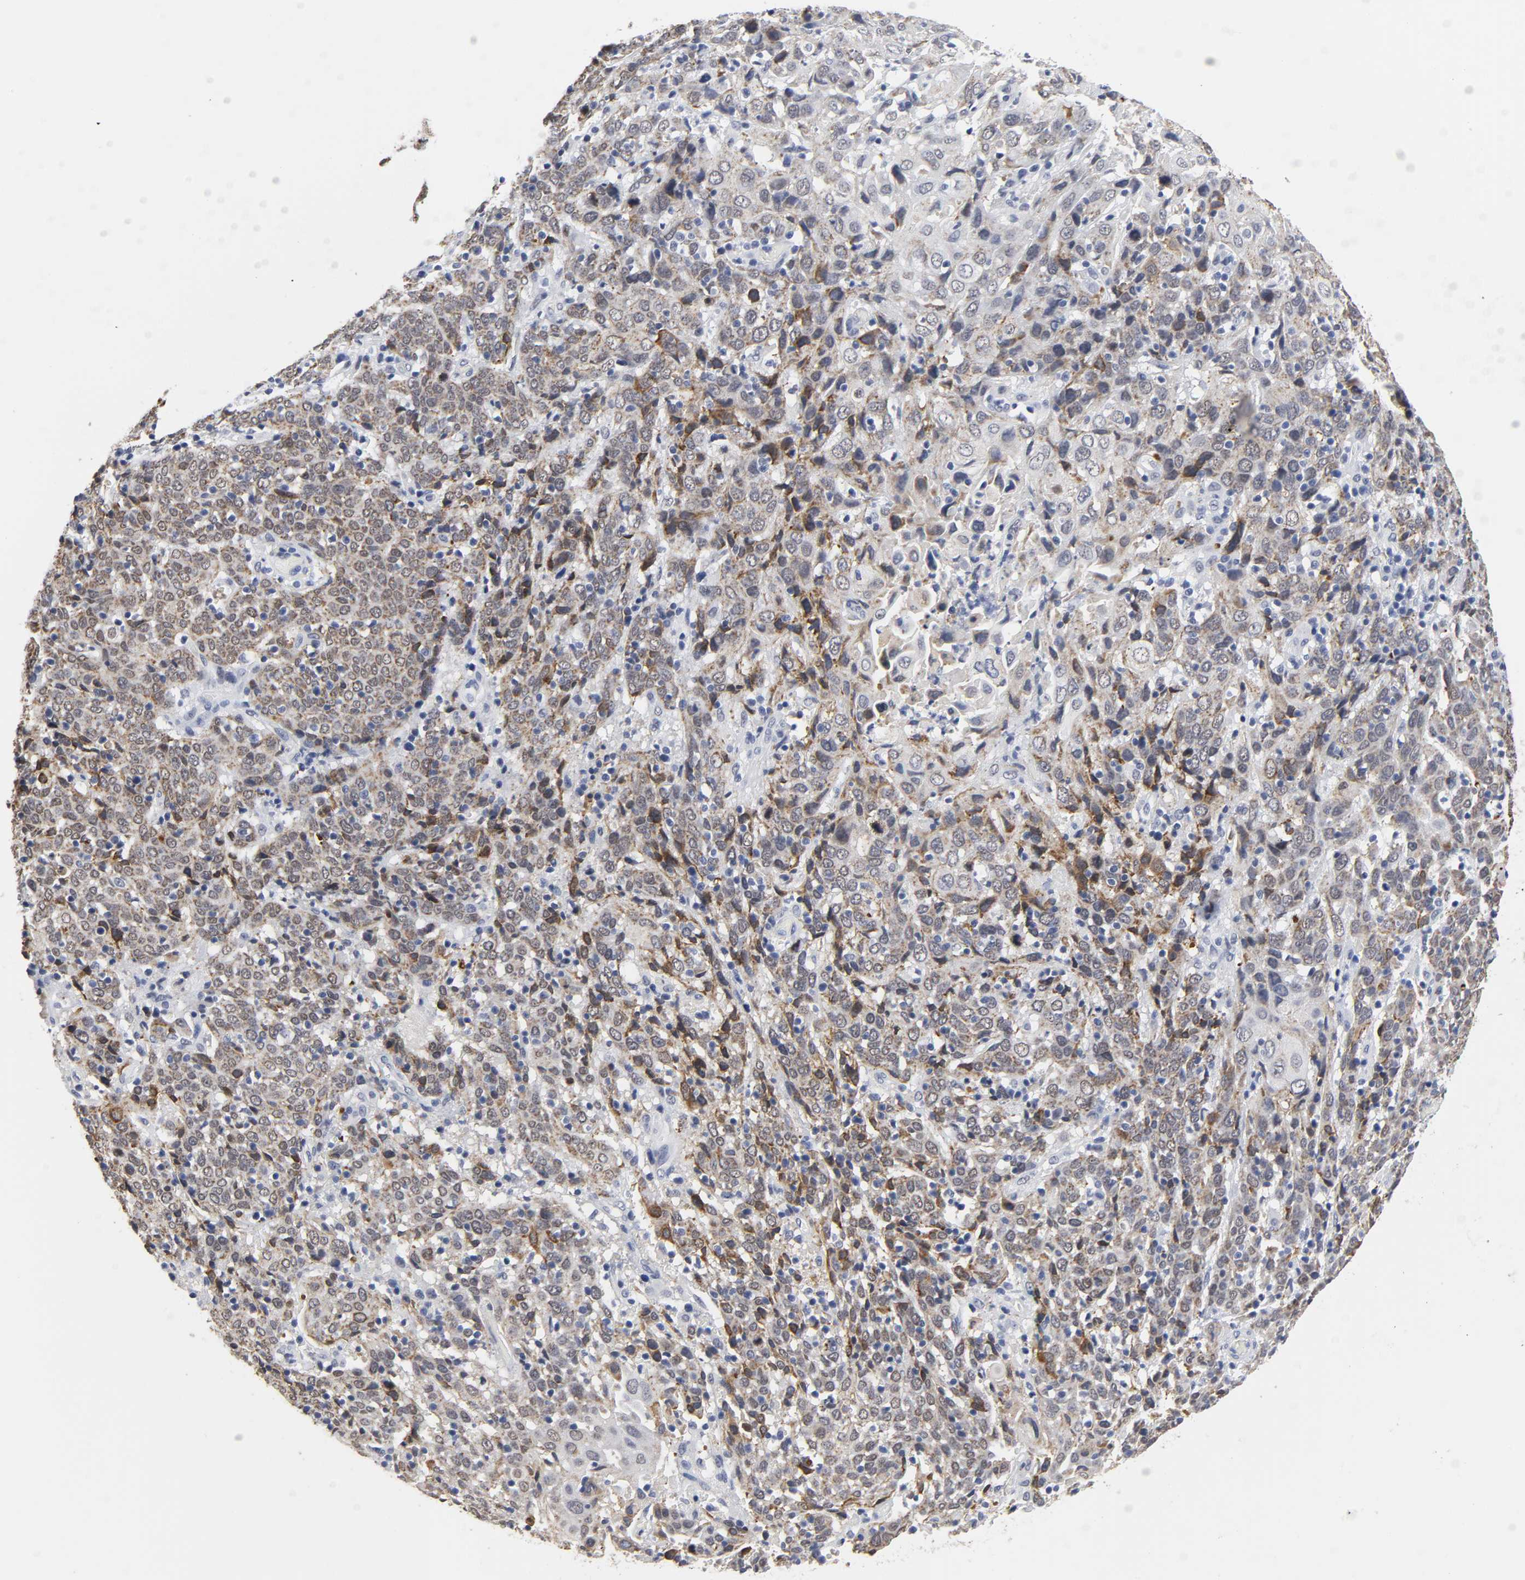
{"staining": {"intensity": "moderate", "quantity": ">75%", "location": "cytoplasmic/membranous"}, "tissue": "cervical cancer", "cell_type": "Tumor cells", "image_type": "cancer", "snomed": [{"axis": "morphology", "description": "Normal tissue, NOS"}, {"axis": "morphology", "description": "Squamous cell carcinoma, NOS"}, {"axis": "topography", "description": "Cervix"}], "caption": "Cervical squamous cell carcinoma stained with a protein marker reveals moderate staining in tumor cells.", "gene": "GRHL2", "patient": {"sex": "female", "age": 67}}